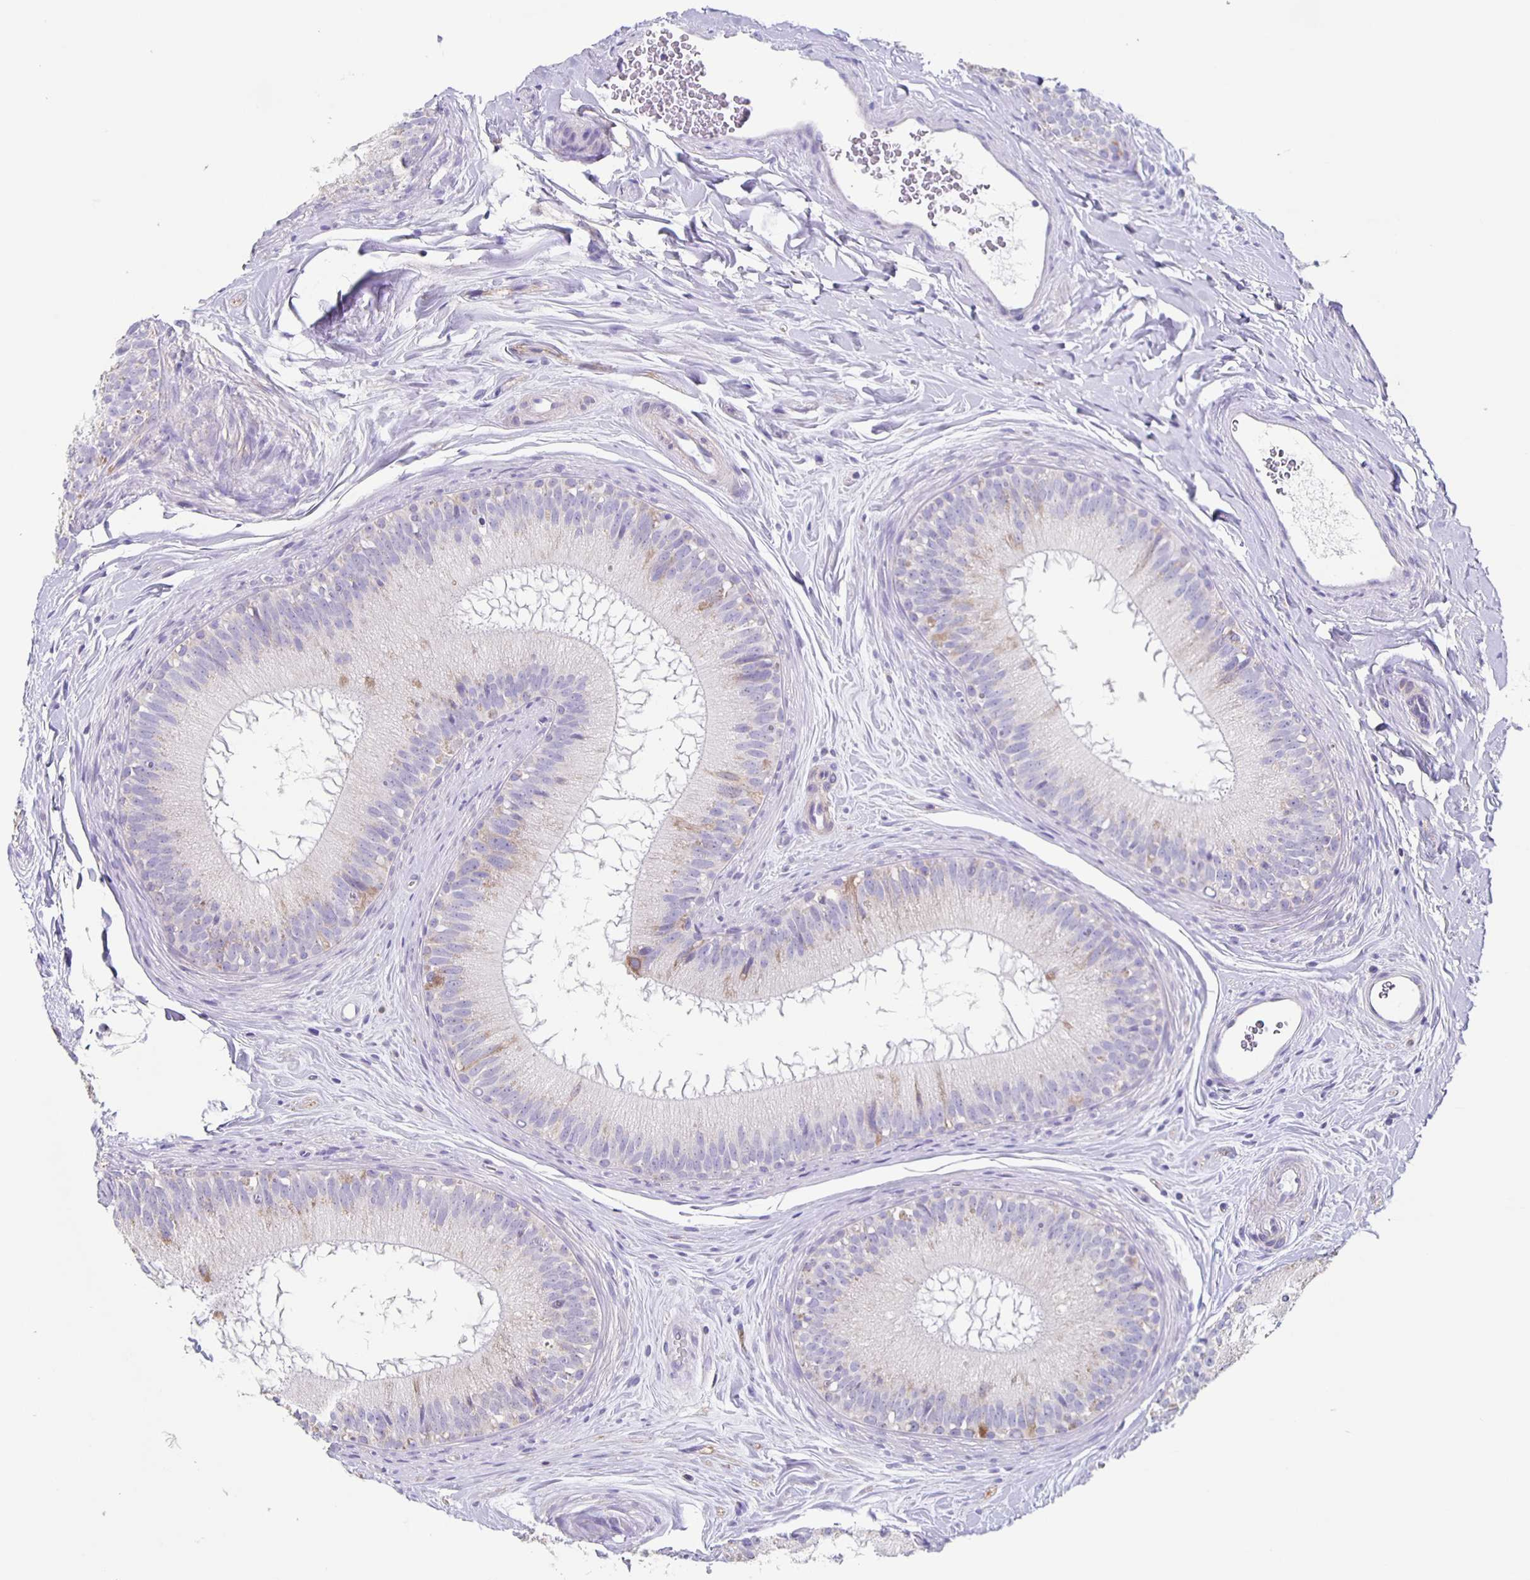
{"staining": {"intensity": "weak", "quantity": "<25%", "location": "cytoplasmic/membranous"}, "tissue": "epididymis", "cell_type": "Glandular cells", "image_type": "normal", "snomed": [{"axis": "morphology", "description": "Normal tissue, NOS"}, {"axis": "topography", "description": "Epididymis"}], "caption": "IHC histopathology image of benign epididymis: epididymis stained with DAB (3,3'-diaminobenzidine) shows no significant protein staining in glandular cells. (DAB (3,3'-diaminobenzidine) immunohistochemistry visualized using brightfield microscopy, high magnification).", "gene": "TPPP", "patient": {"sex": "male", "age": 44}}